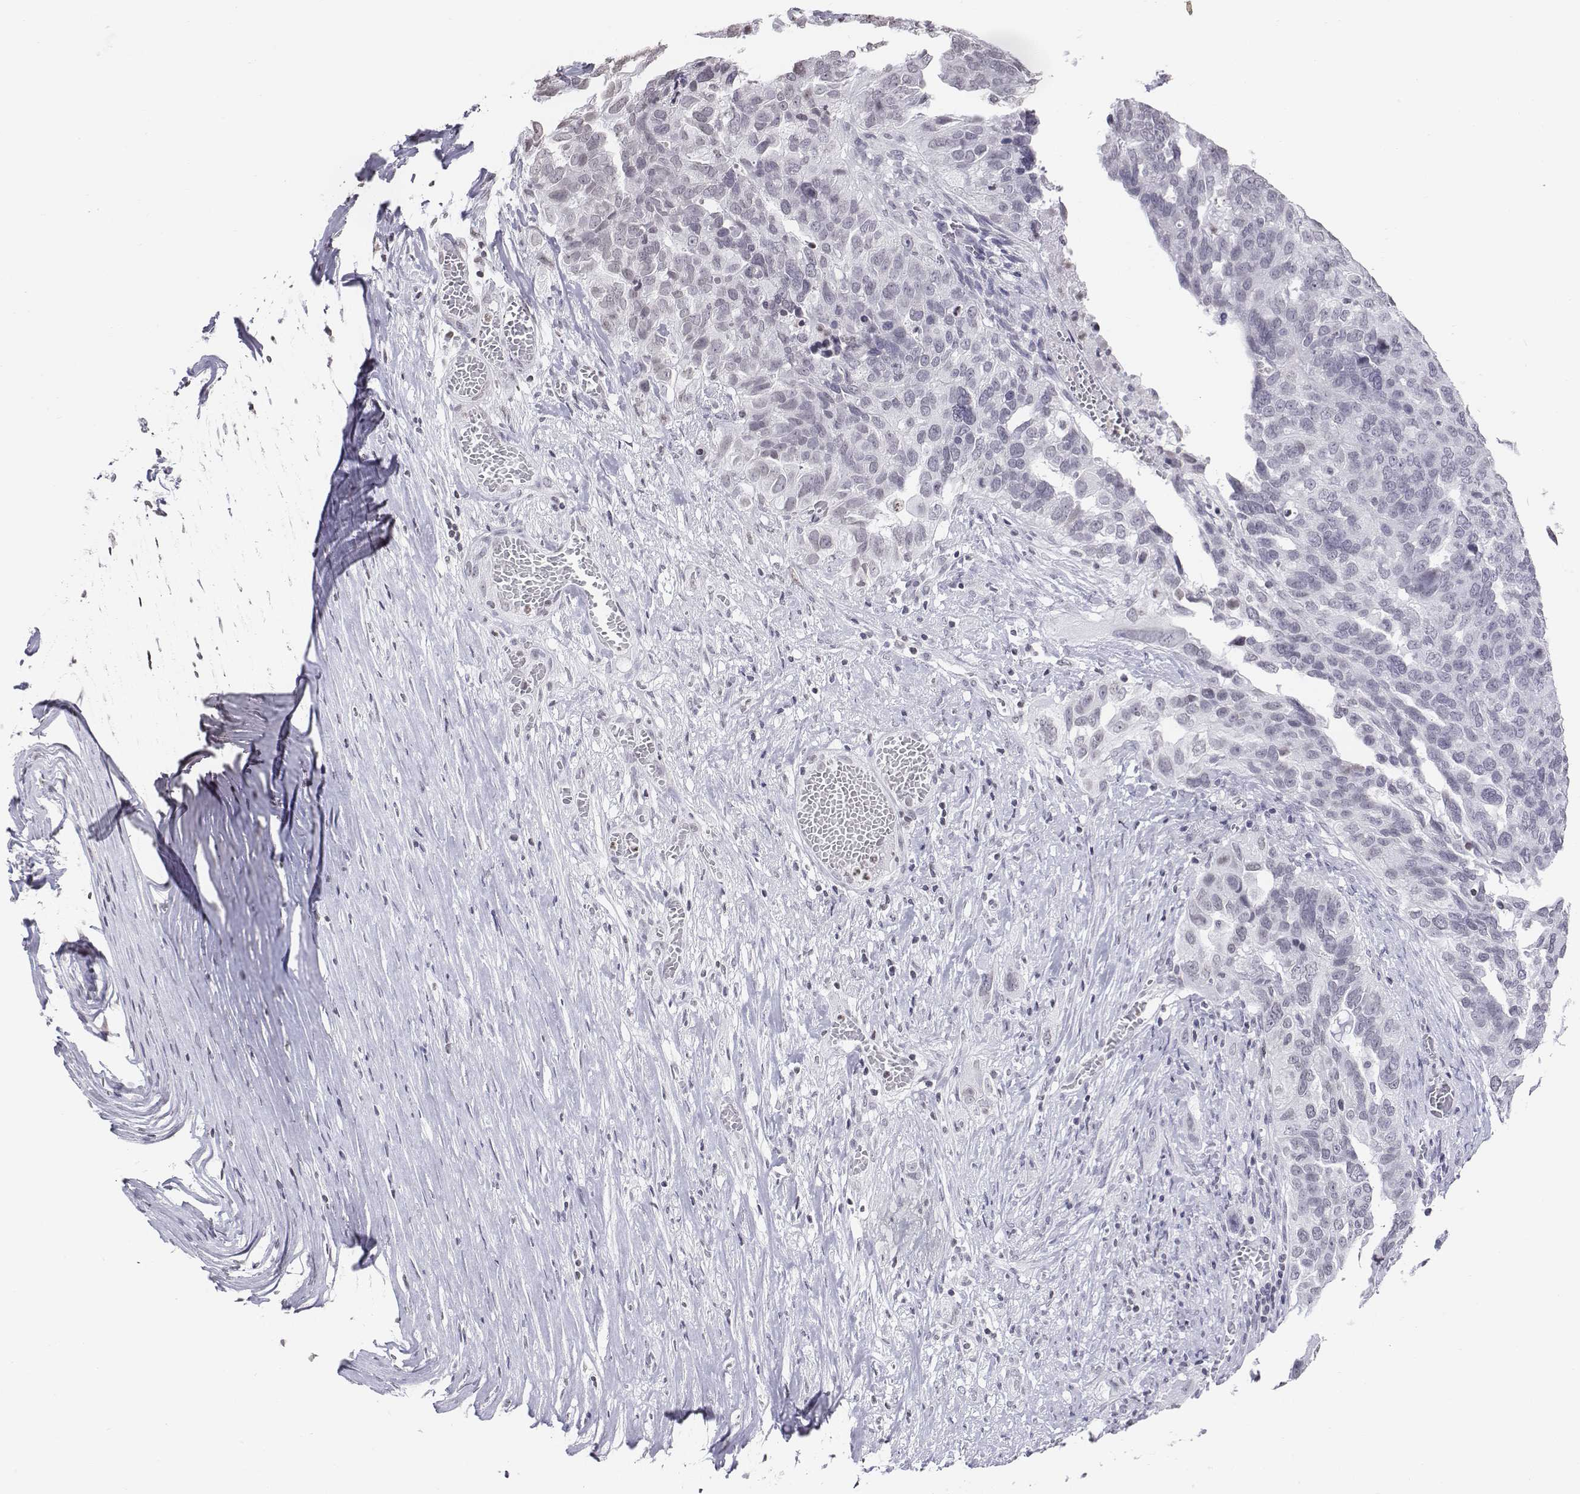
{"staining": {"intensity": "negative", "quantity": "none", "location": "none"}, "tissue": "ovarian cancer", "cell_type": "Tumor cells", "image_type": "cancer", "snomed": [{"axis": "morphology", "description": "Carcinoma, endometroid"}, {"axis": "topography", "description": "Soft tissue"}, {"axis": "topography", "description": "Ovary"}], "caption": "Immunohistochemistry (IHC) image of neoplastic tissue: ovarian endometroid carcinoma stained with DAB shows no significant protein staining in tumor cells.", "gene": "BARHL1", "patient": {"sex": "female", "age": 52}}